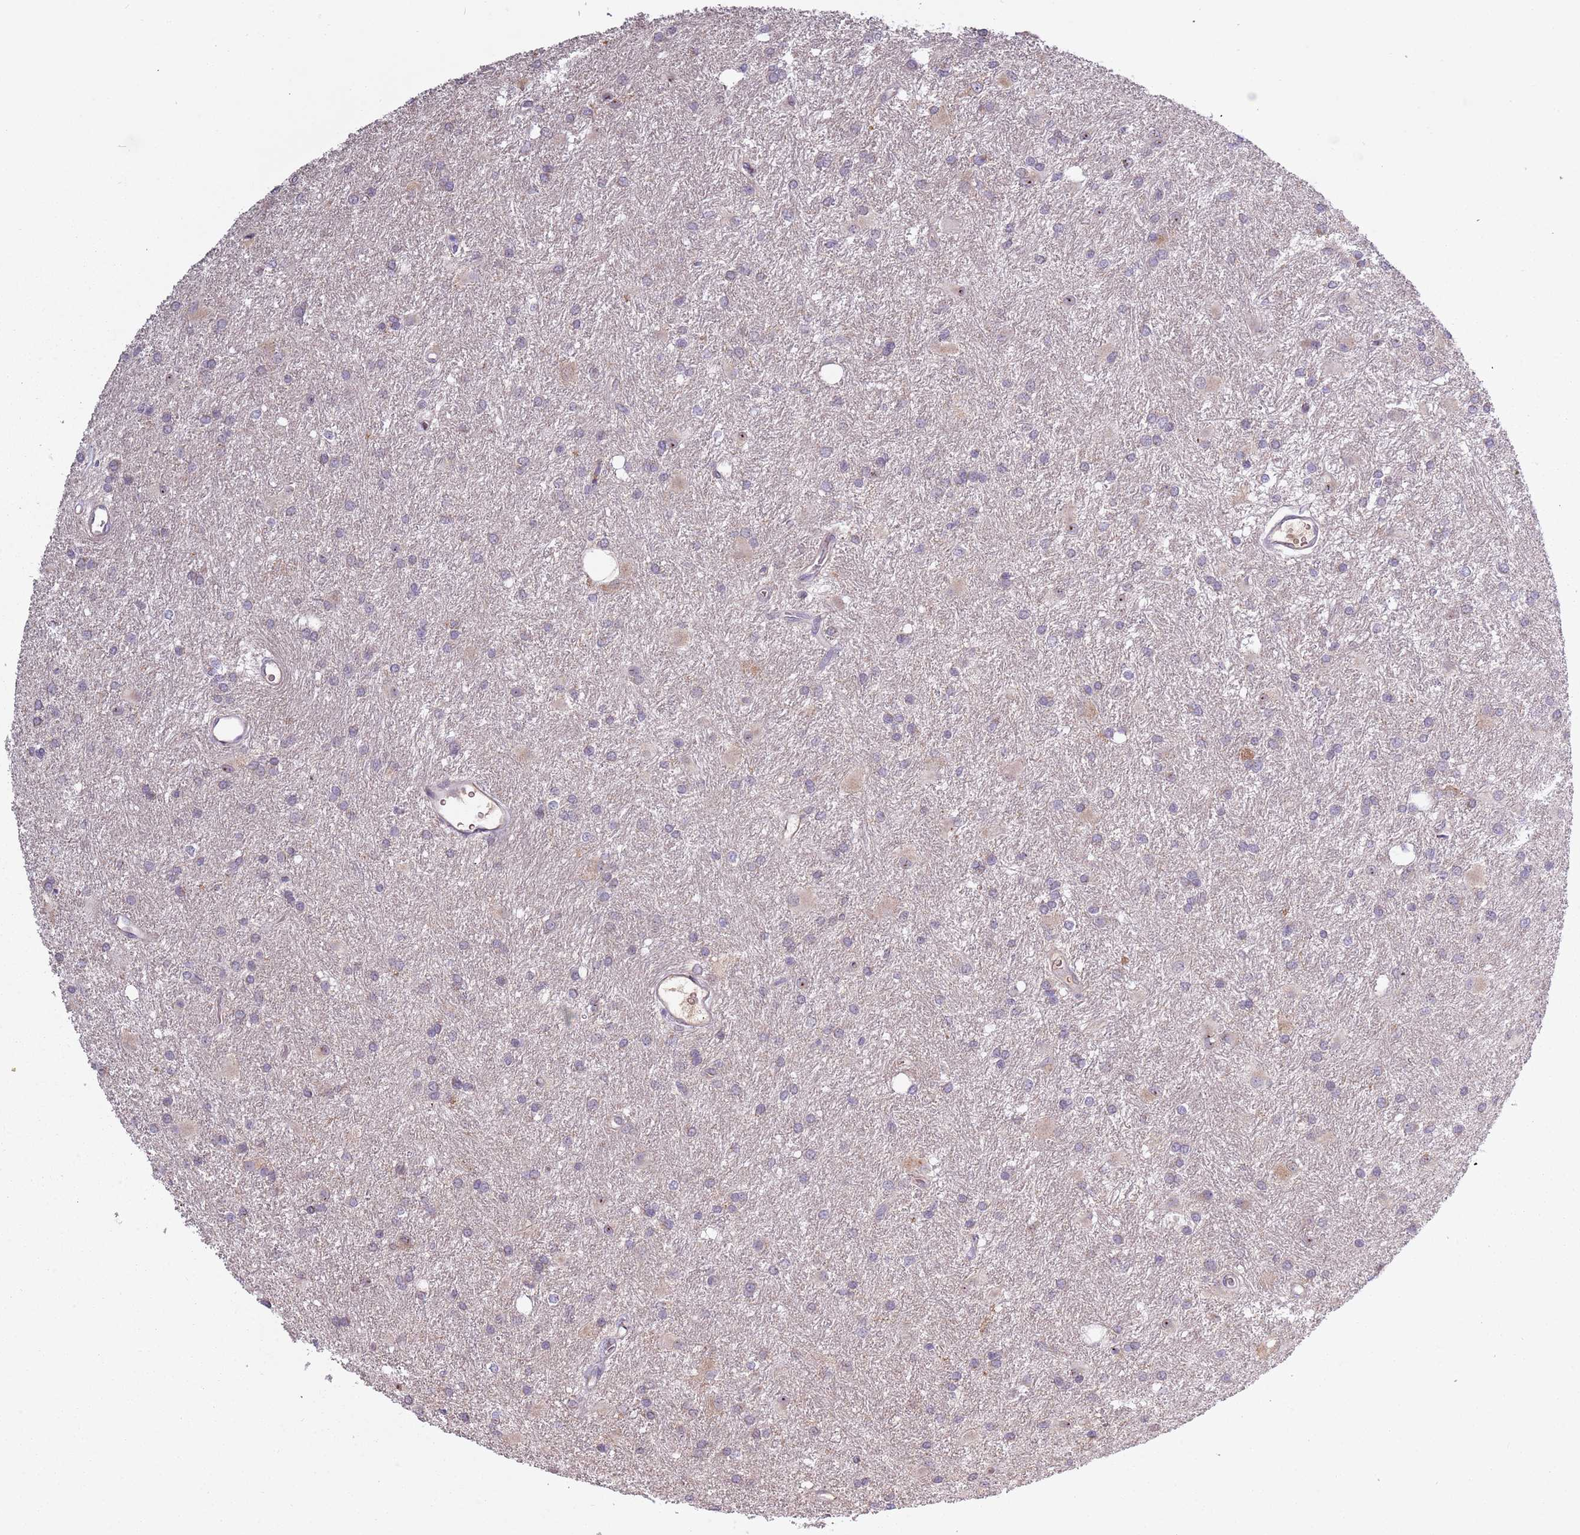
{"staining": {"intensity": "negative", "quantity": "none", "location": "none"}, "tissue": "glioma", "cell_type": "Tumor cells", "image_type": "cancer", "snomed": [{"axis": "morphology", "description": "Glioma, malignant, High grade"}, {"axis": "topography", "description": "Brain"}], "caption": "Glioma was stained to show a protein in brown. There is no significant staining in tumor cells.", "gene": "SYS1", "patient": {"sex": "female", "age": 50}}